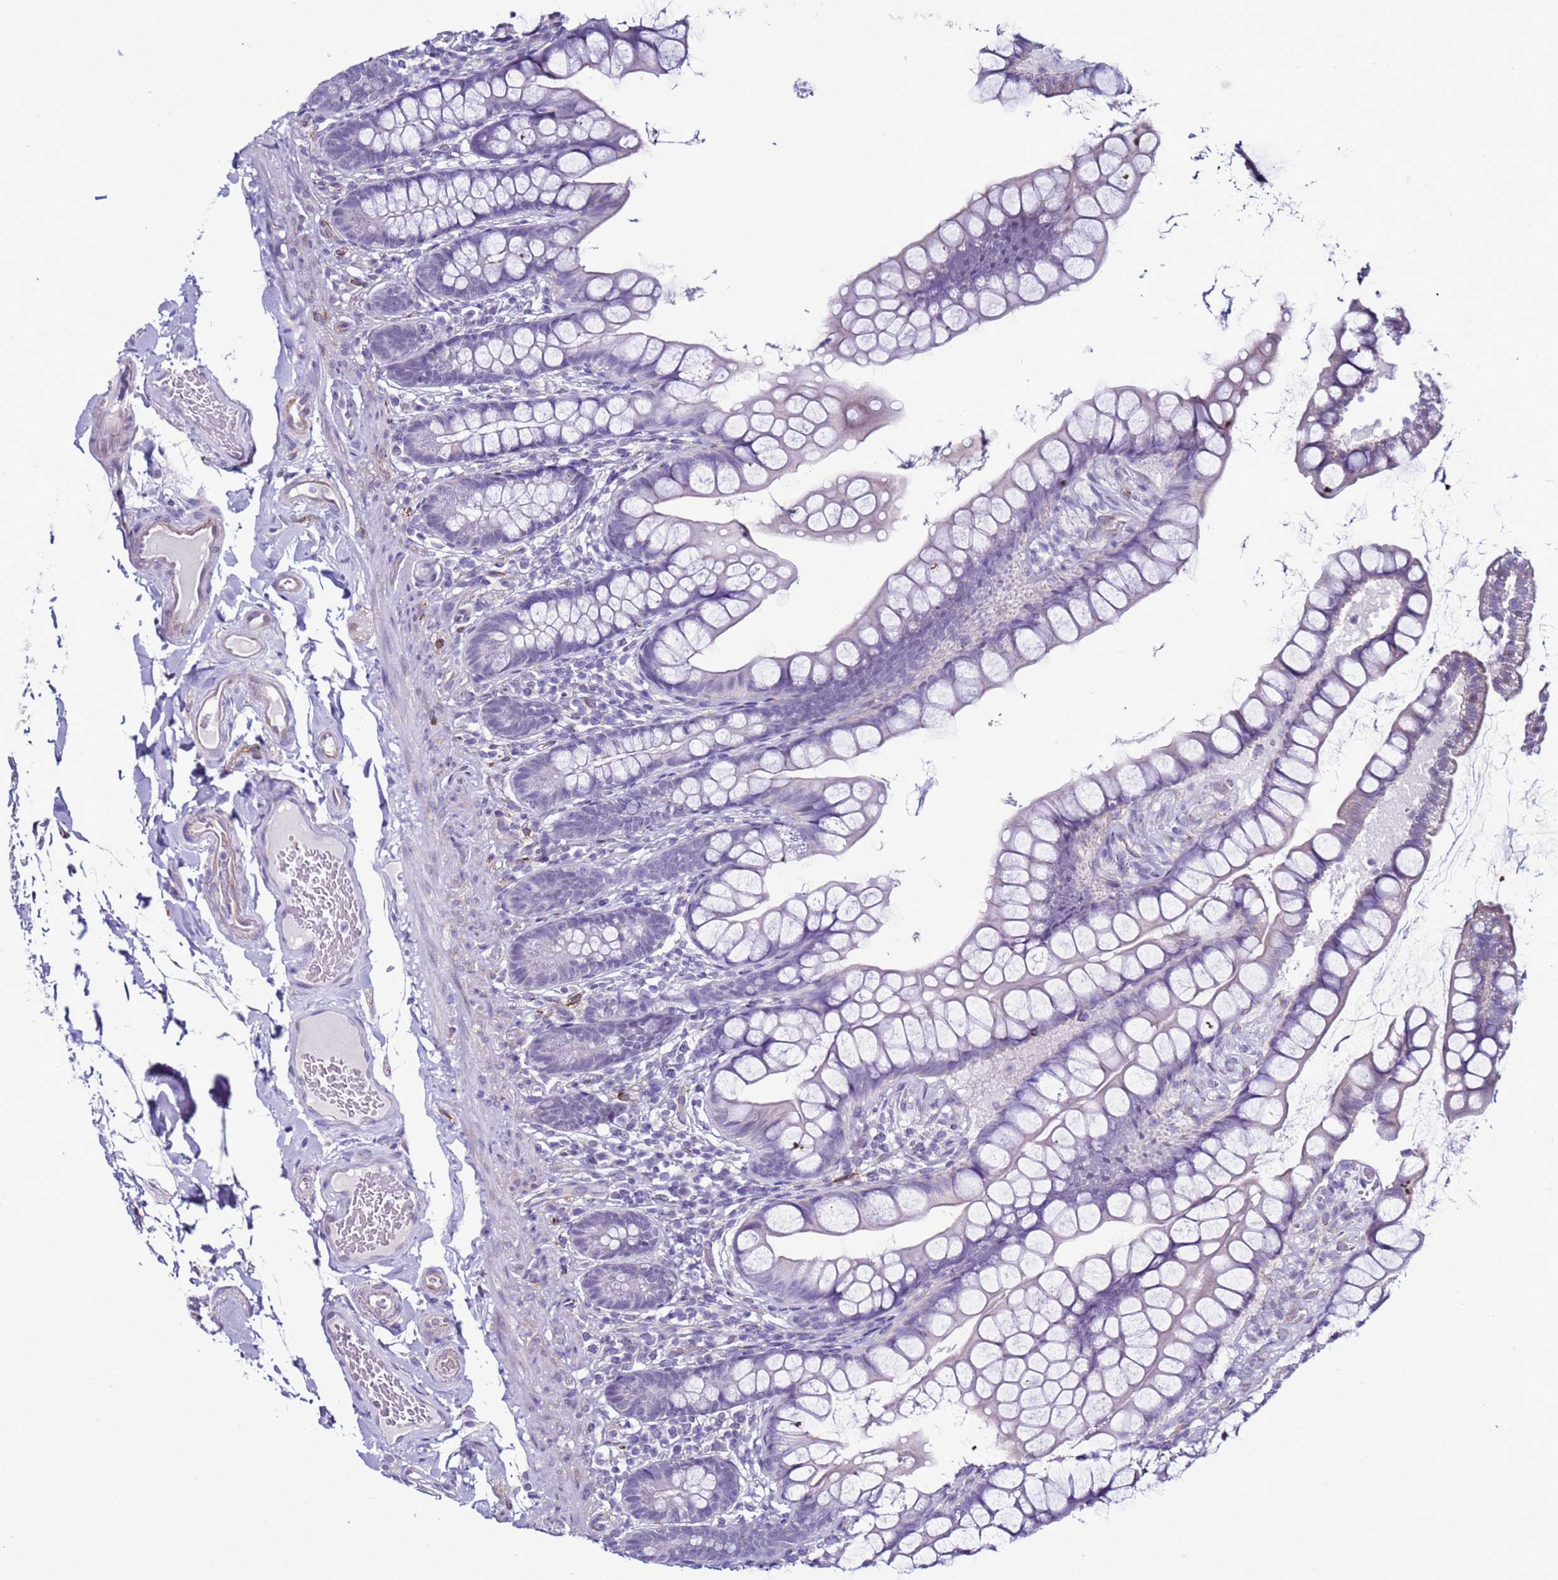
{"staining": {"intensity": "negative", "quantity": "none", "location": "none"}, "tissue": "small intestine", "cell_type": "Glandular cells", "image_type": "normal", "snomed": [{"axis": "morphology", "description": "Normal tissue, NOS"}, {"axis": "topography", "description": "Small intestine"}], "caption": "Immunohistochemistry micrograph of benign small intestine stained for a protein (brown), which demonstrates no expression in glandular cells.", "gene": "LRRC10B", "patient": {"sex": "male", "age": 70}}